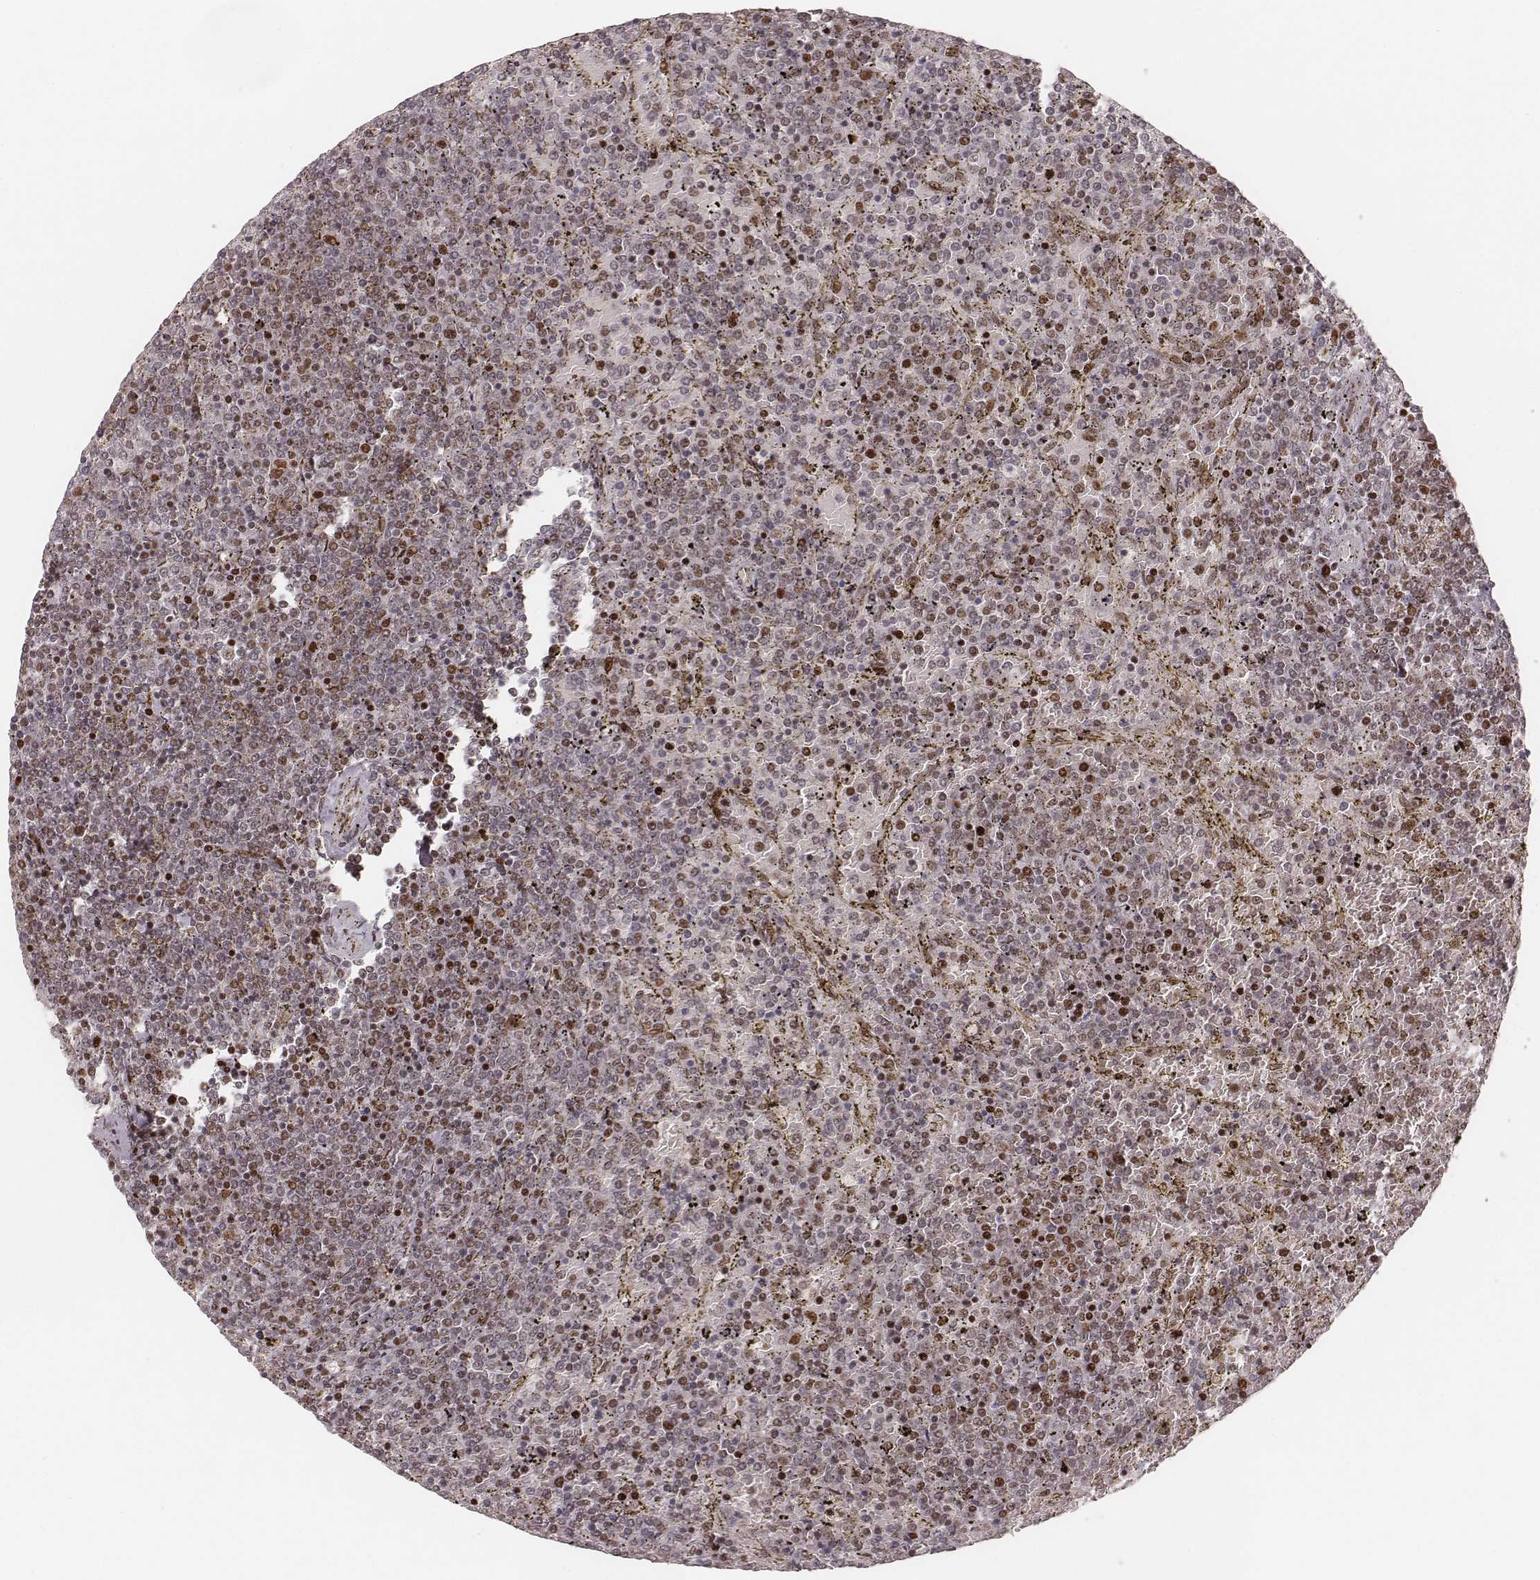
{"staining": {"intensity": "moderate", "quantity": ">75%", "location": "nuclear"}, "tissue": "lymphoma", "cell_type": "Tumor cells", "image_type": "cancer", "snomed": [{"axis": "morphology", "description": "Malignant lymphoma, non-Hodgkin's type, Low grade"}, {"axis": "topography", "description": "Spleen"}], "caption": "This is an image of immunohistochemistry (IHC) staining of low-grade malignant lymphoma, non-Hodgkin's type, which shows moderate expression in the nuclear of tumor cells.", "gene": "HNRNPC", "patient": {"sex": "female", "age": 77}}